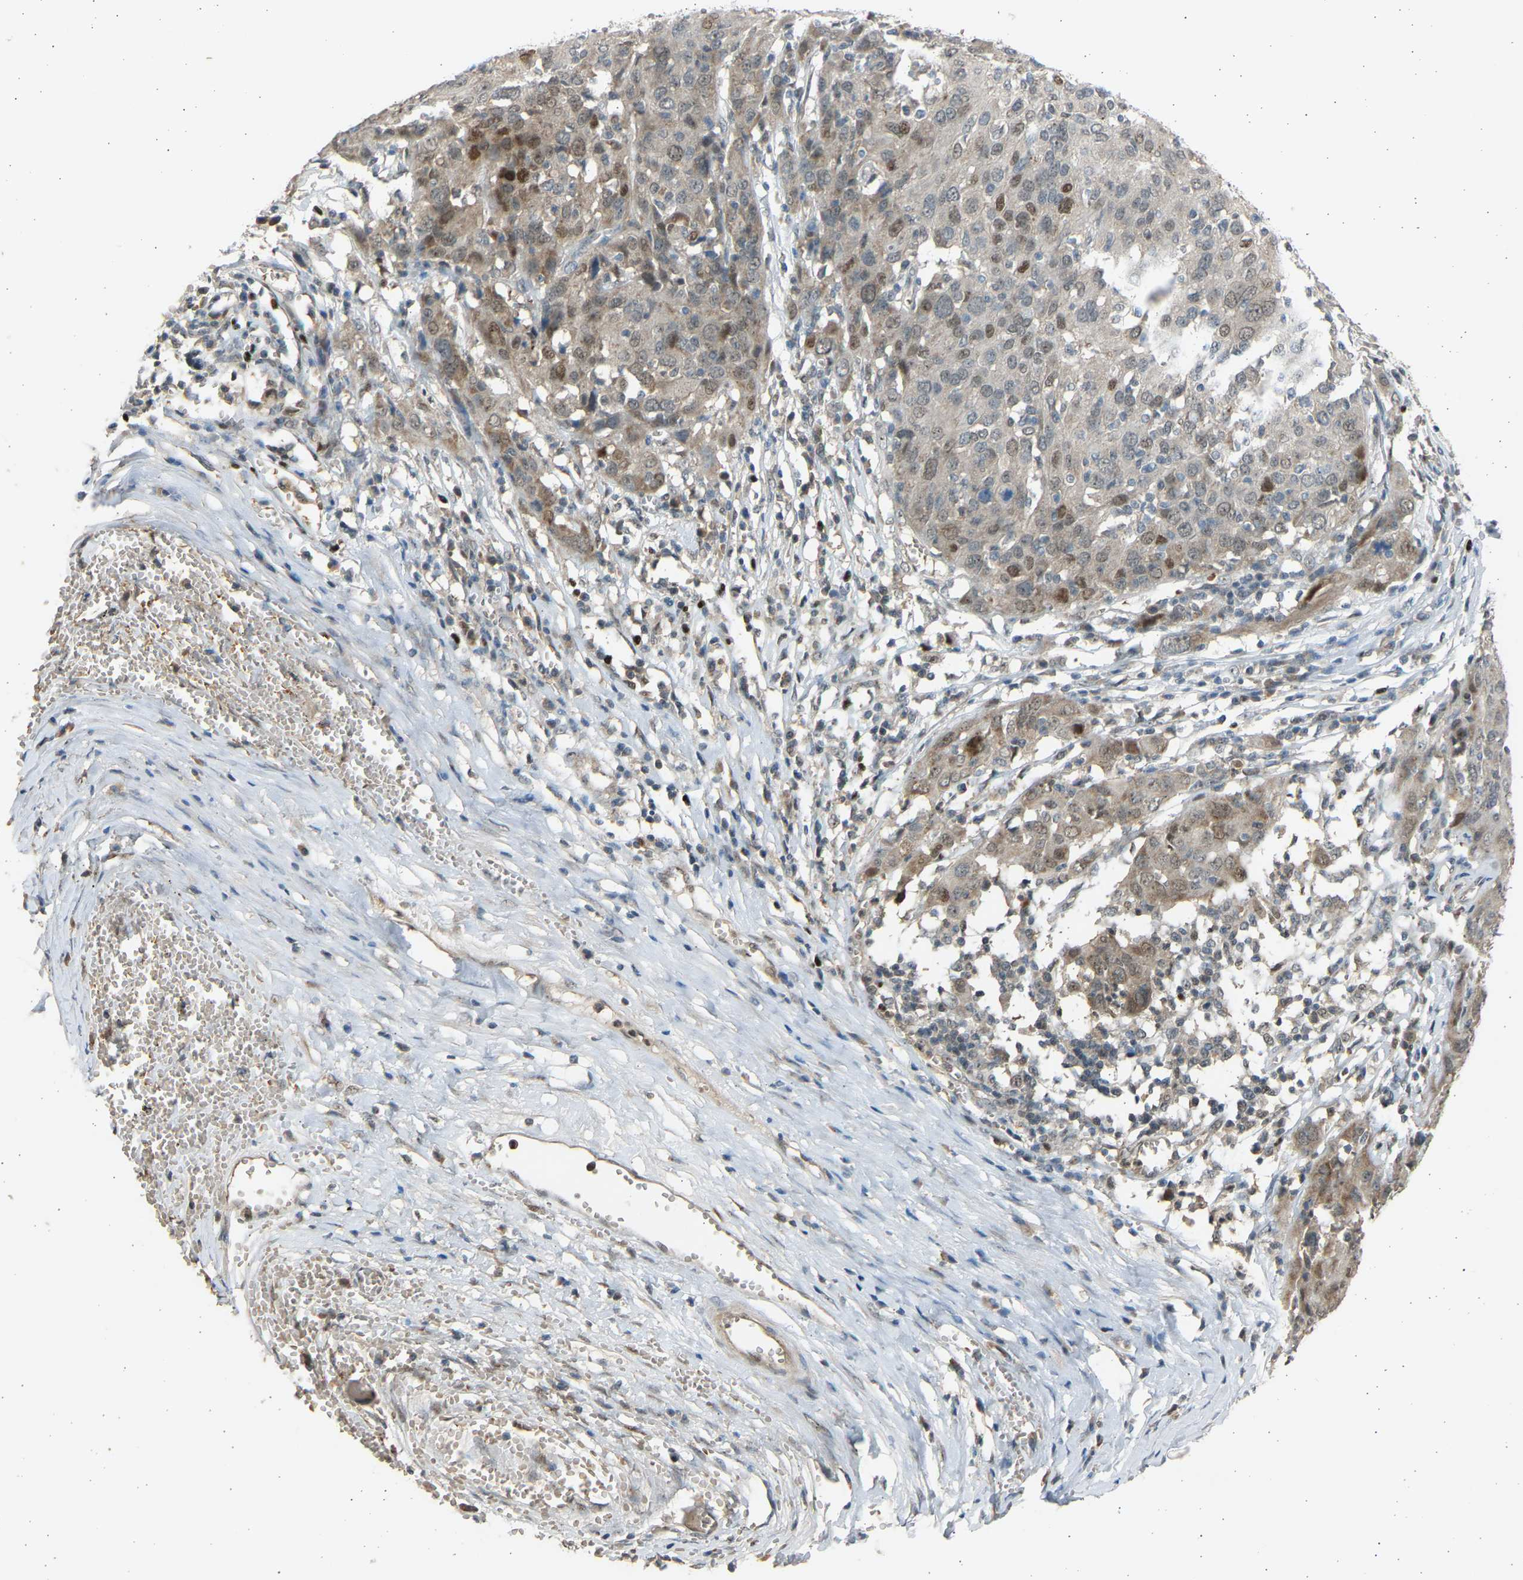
{"staining": {"intensity": "moderate", "quantity": "<25%", "location": "cytoplasmic/membranous,nuclear"}, "tissue": "ovarian cancer", "cell_type": "Tumor cells", "image_type": "cancer", "snomed": [{"axis": "morphology", "description": "Carcinoma, endometroid"}, {"axis": "topography", "description": "Ovary"}], "caption": "A high-resolution histopathology image shows immunohistochemistry staining of endometroid carcinoma (ovarian), which demonstrates moderate cytoplasmic/membranous and nuclear staining in about <25% of tumor cells.", "gene": "BIRC2", "patient": {"sex": "female", "age": 50}}